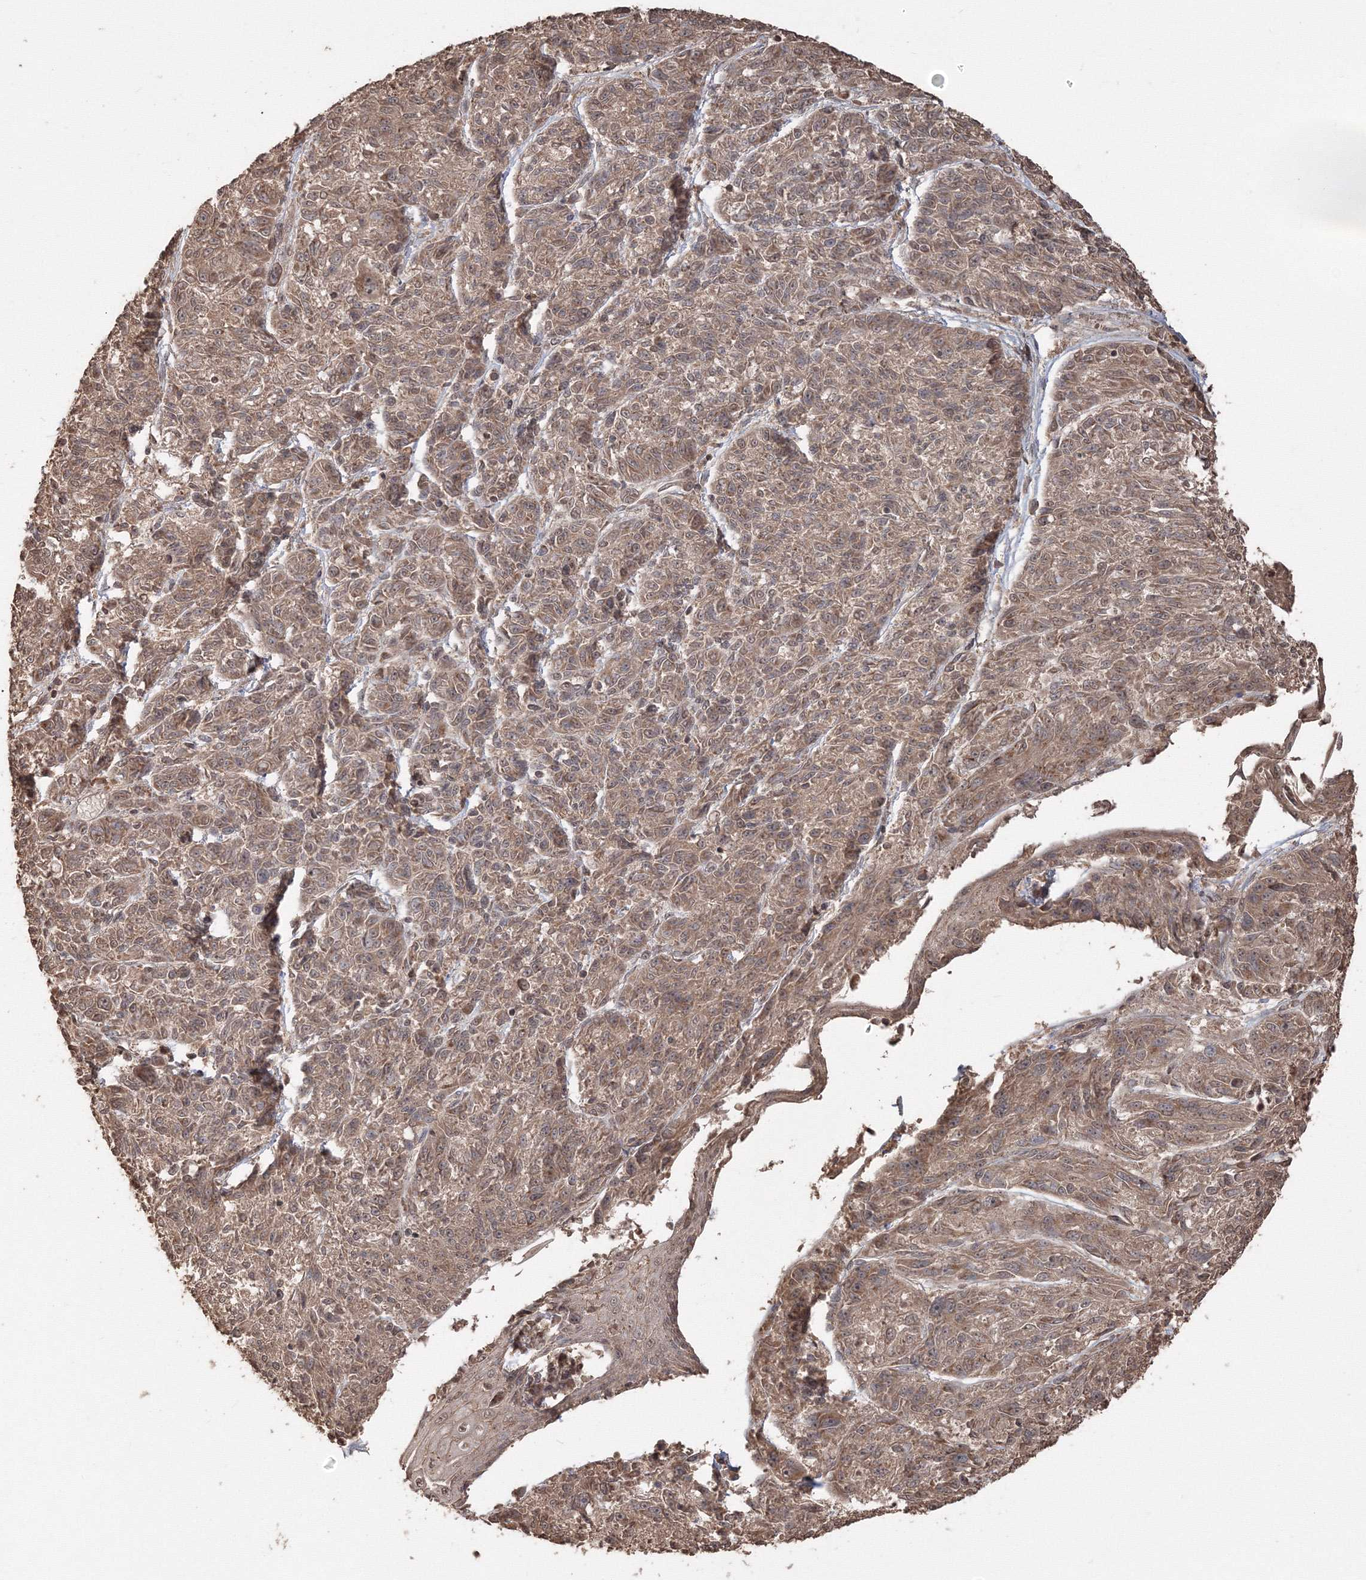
{"staining": {"intensity": "moderate", "quantity": ">75%", "location": "cytoplasmic/membranous"}, "tissue": "melanoma", "cell_type": "Tumor cells", "image_type": "cancer", "snomed": [{"axis": "morphology", "description": "Malignant melanoma, NOS"}, {"axis": "topography", "description": "Skin"}], "caption": "The histopathology image displays staining of malignant melanoma, revealing moderate cytoplasmic/membranous protein staining (brown color) within tumor cells. The staining was performed using DAB (3,3'-diaminobenzidine) to visualize the protein expression in brown, while the nuclei were stained in blue with hematoxylin (Magnification: 20x).", "gene": "CCDC122", "patient": {"sex": "male", "age": 53}}